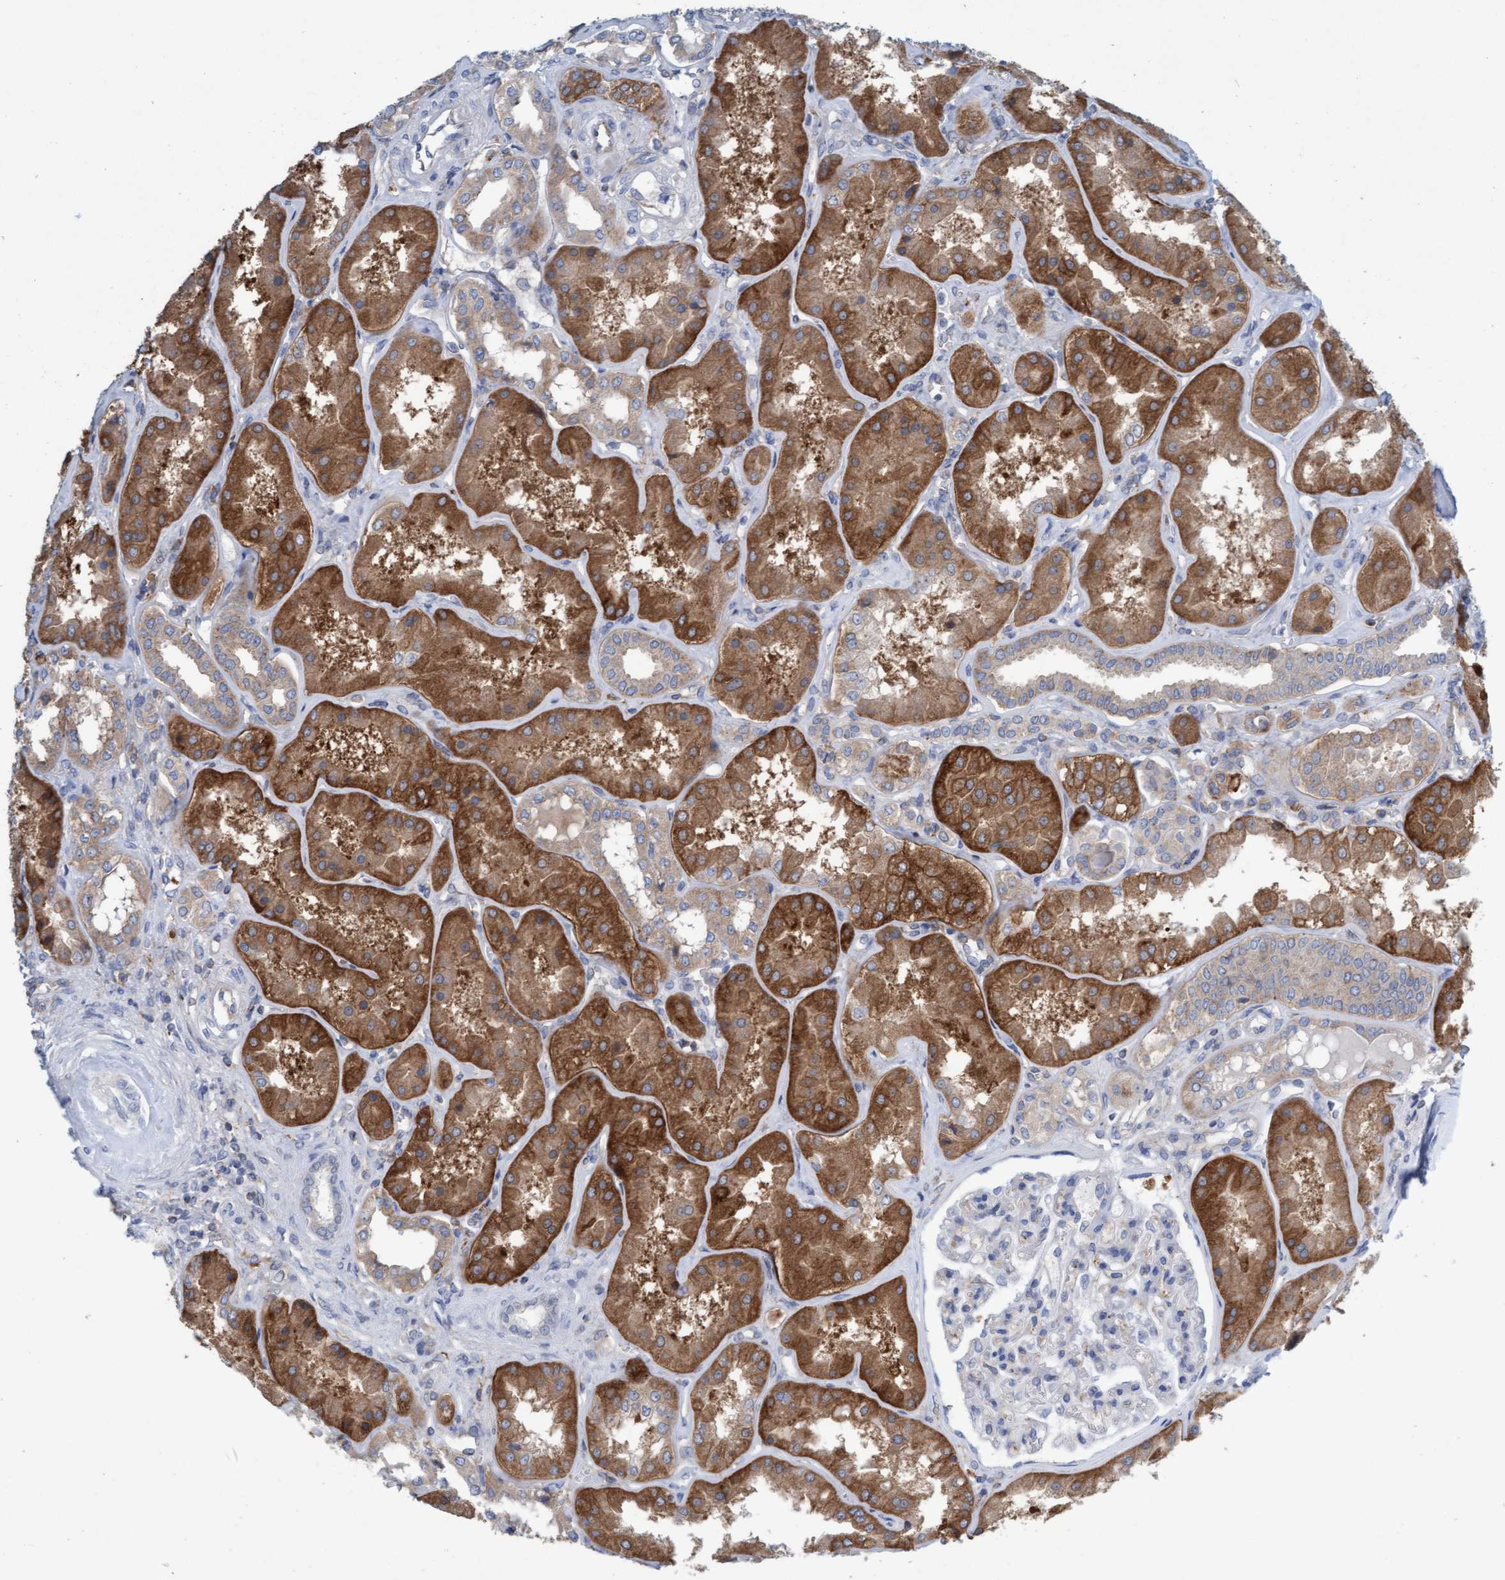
{"staining": {"intensity": "moderate", "quantity": "<25%", "location": "cytoplasmic/membranous"}, "tissue": "kidney", "cell_type": "Cells in glomeruli", "image_type": "normal", "snomed": [{"axis": "morphology", "description": "Normal tissue, NOS"}, {"axis": "topography", "description": "Kidney"}], "caption": "A high-resolution micrograph shows immunohistochemistry (IHC) staining of normal kidney, which exhibits moderate cytoplasmic/membranous staining in approximately <25% of cells in glomeruli.", "gene": "SIGIRR", "patient": {"sex": "female", "age": 56}}